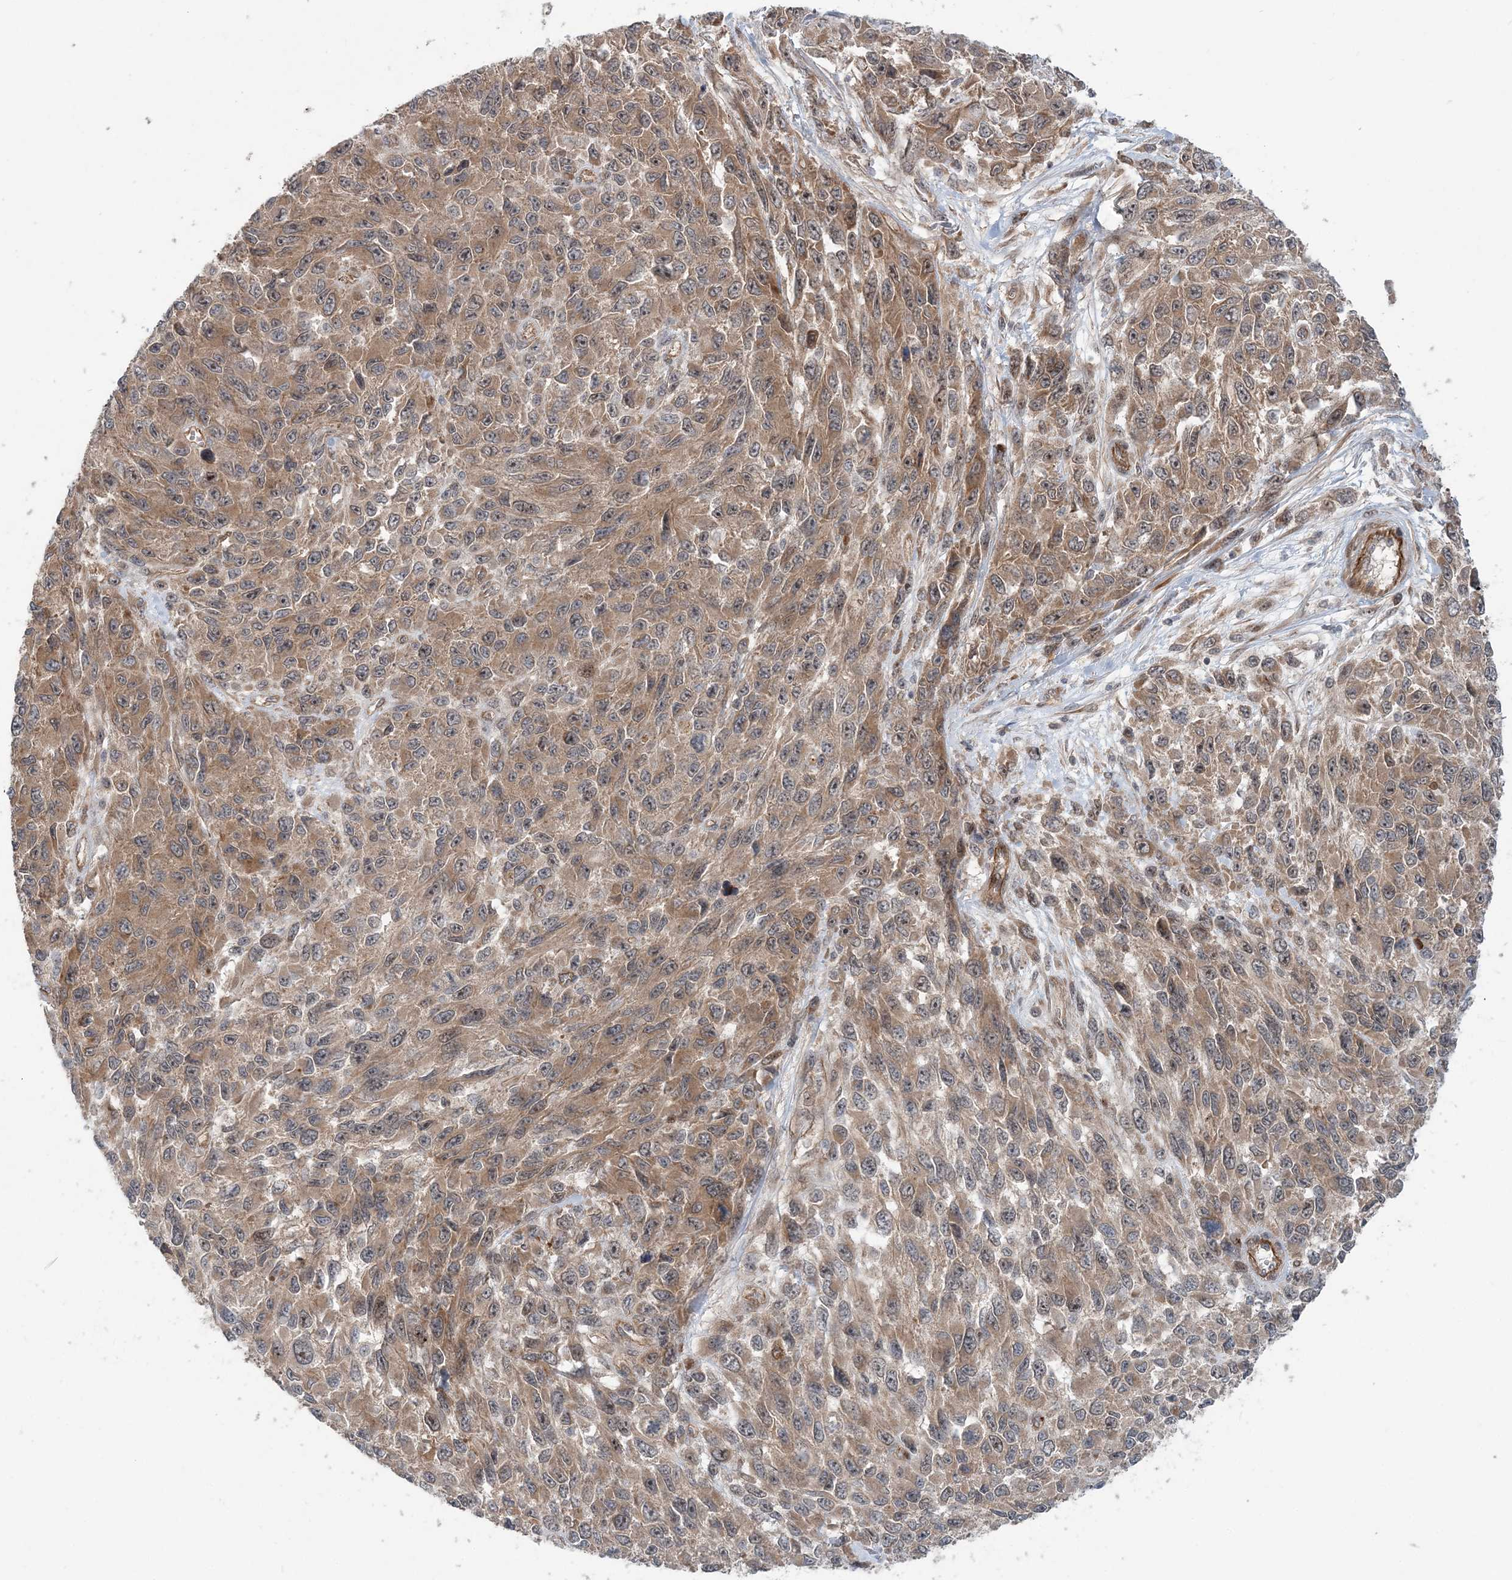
{"staining": {"intensity": "weak", "quantity": ">75%", "location": "cytoplasmic/membranous"}, "tissue": "melanoma", "cell_type": "Tumor cells", "image_type": "cancer", "snomed": [{"axis": "morphology", "description": "Malignant melanoma, NOS"}, {"axis": "topography", "description": "Skin"}], "caption": "Tumor cells reveal low levels of weak cytoplasmic/membranous expression in approximately >75% of cells in human malignant melanoma.", "gene": "GEMIN5", "patient": {"sex": "female", "age": 96}}